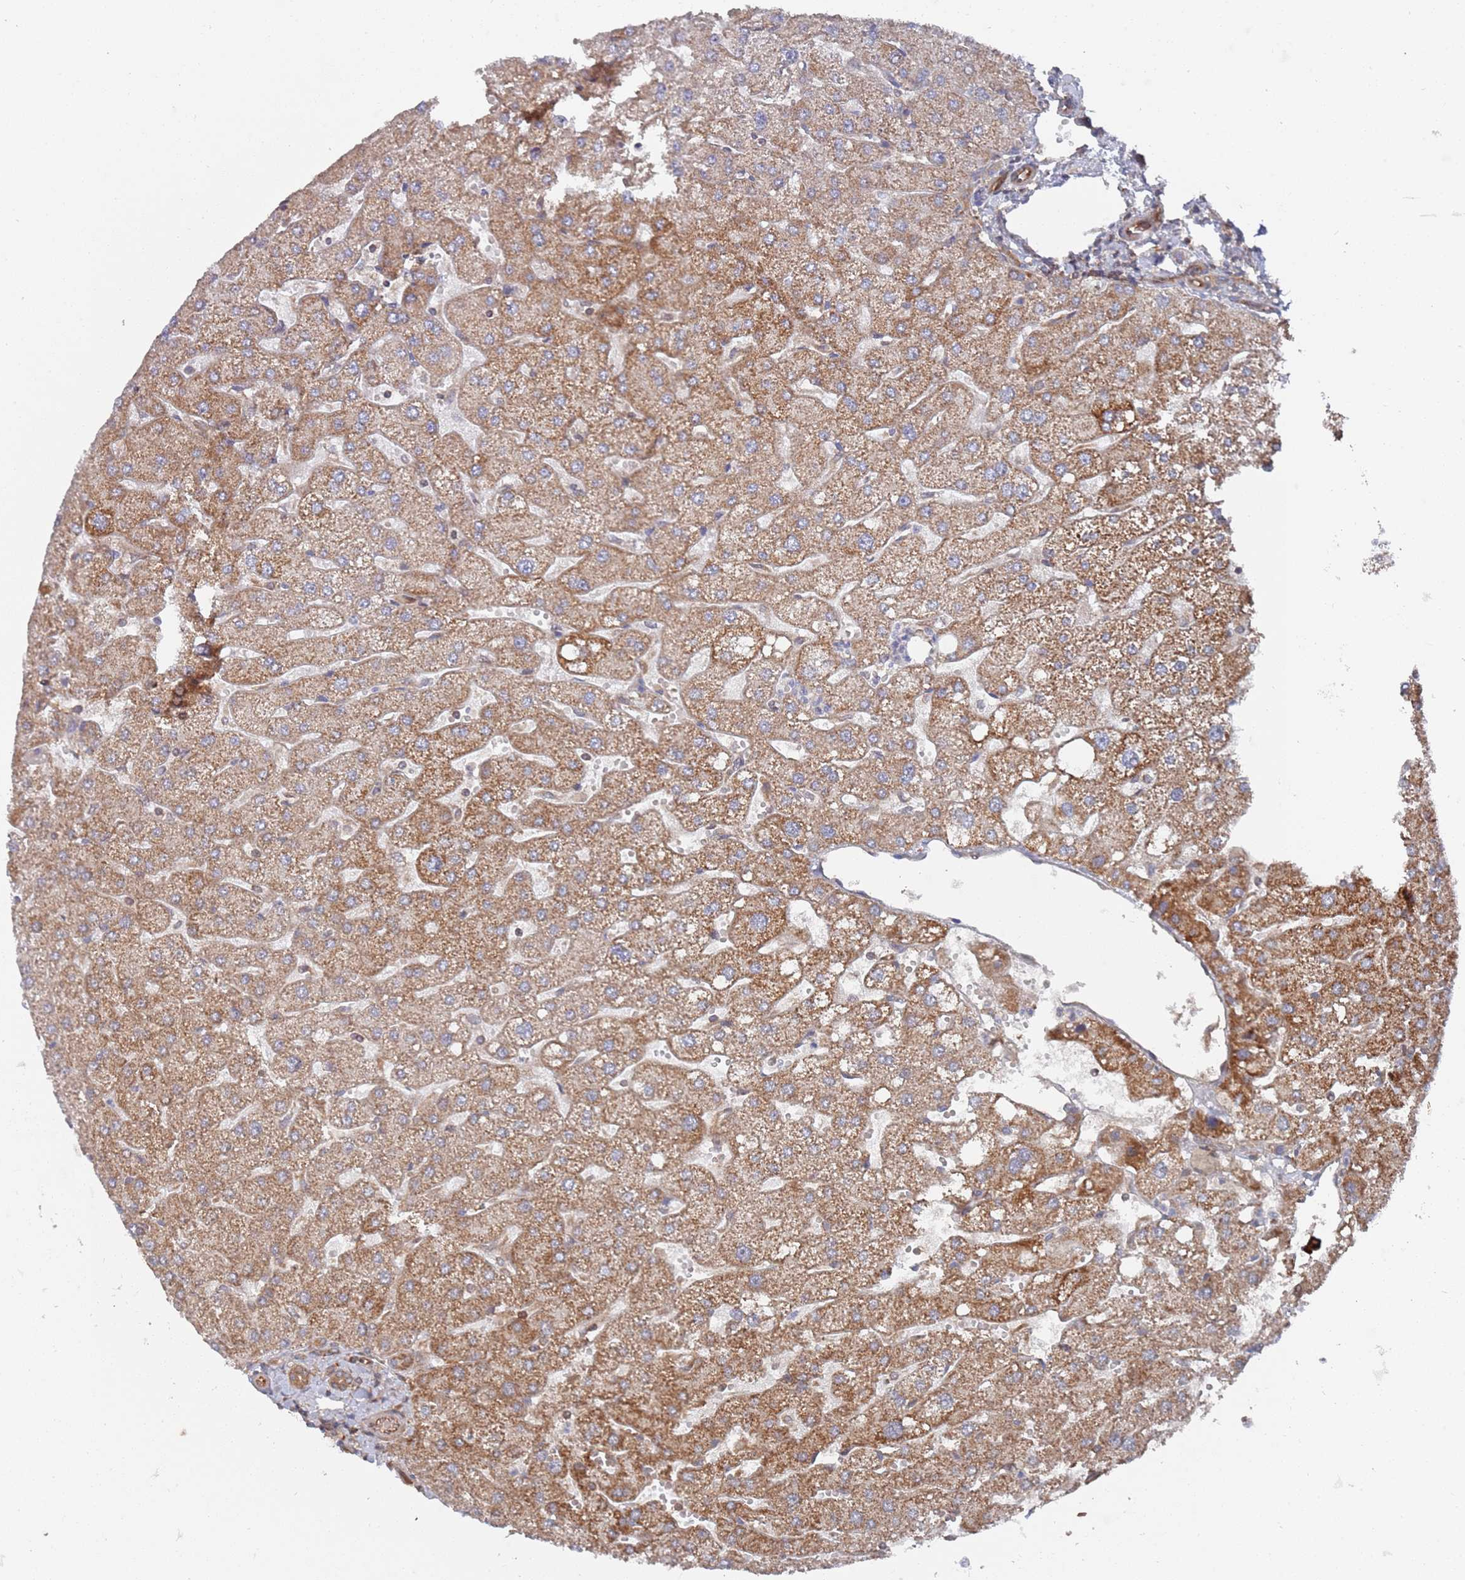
{"staining": {"intensity": "moderate", "quantity": ">75%", "location": "cytoplasmic/membranous"}, "tissue": "liver", "cell_type": "Cholangiocytes", "image_type": "normal", "snomed": [{"axis": "morphology", "description": "Normal tissue, NOS"}, {"axis": "topography", "description": "Liver"}], "caption": "Cholangiocytes exhibit medium levels of moderate cytoplasmic/membranous positivity in about >75% of cells in normal human liver.", "gene": "DDX60", "patient": {"sex": "male", "age": 67}}